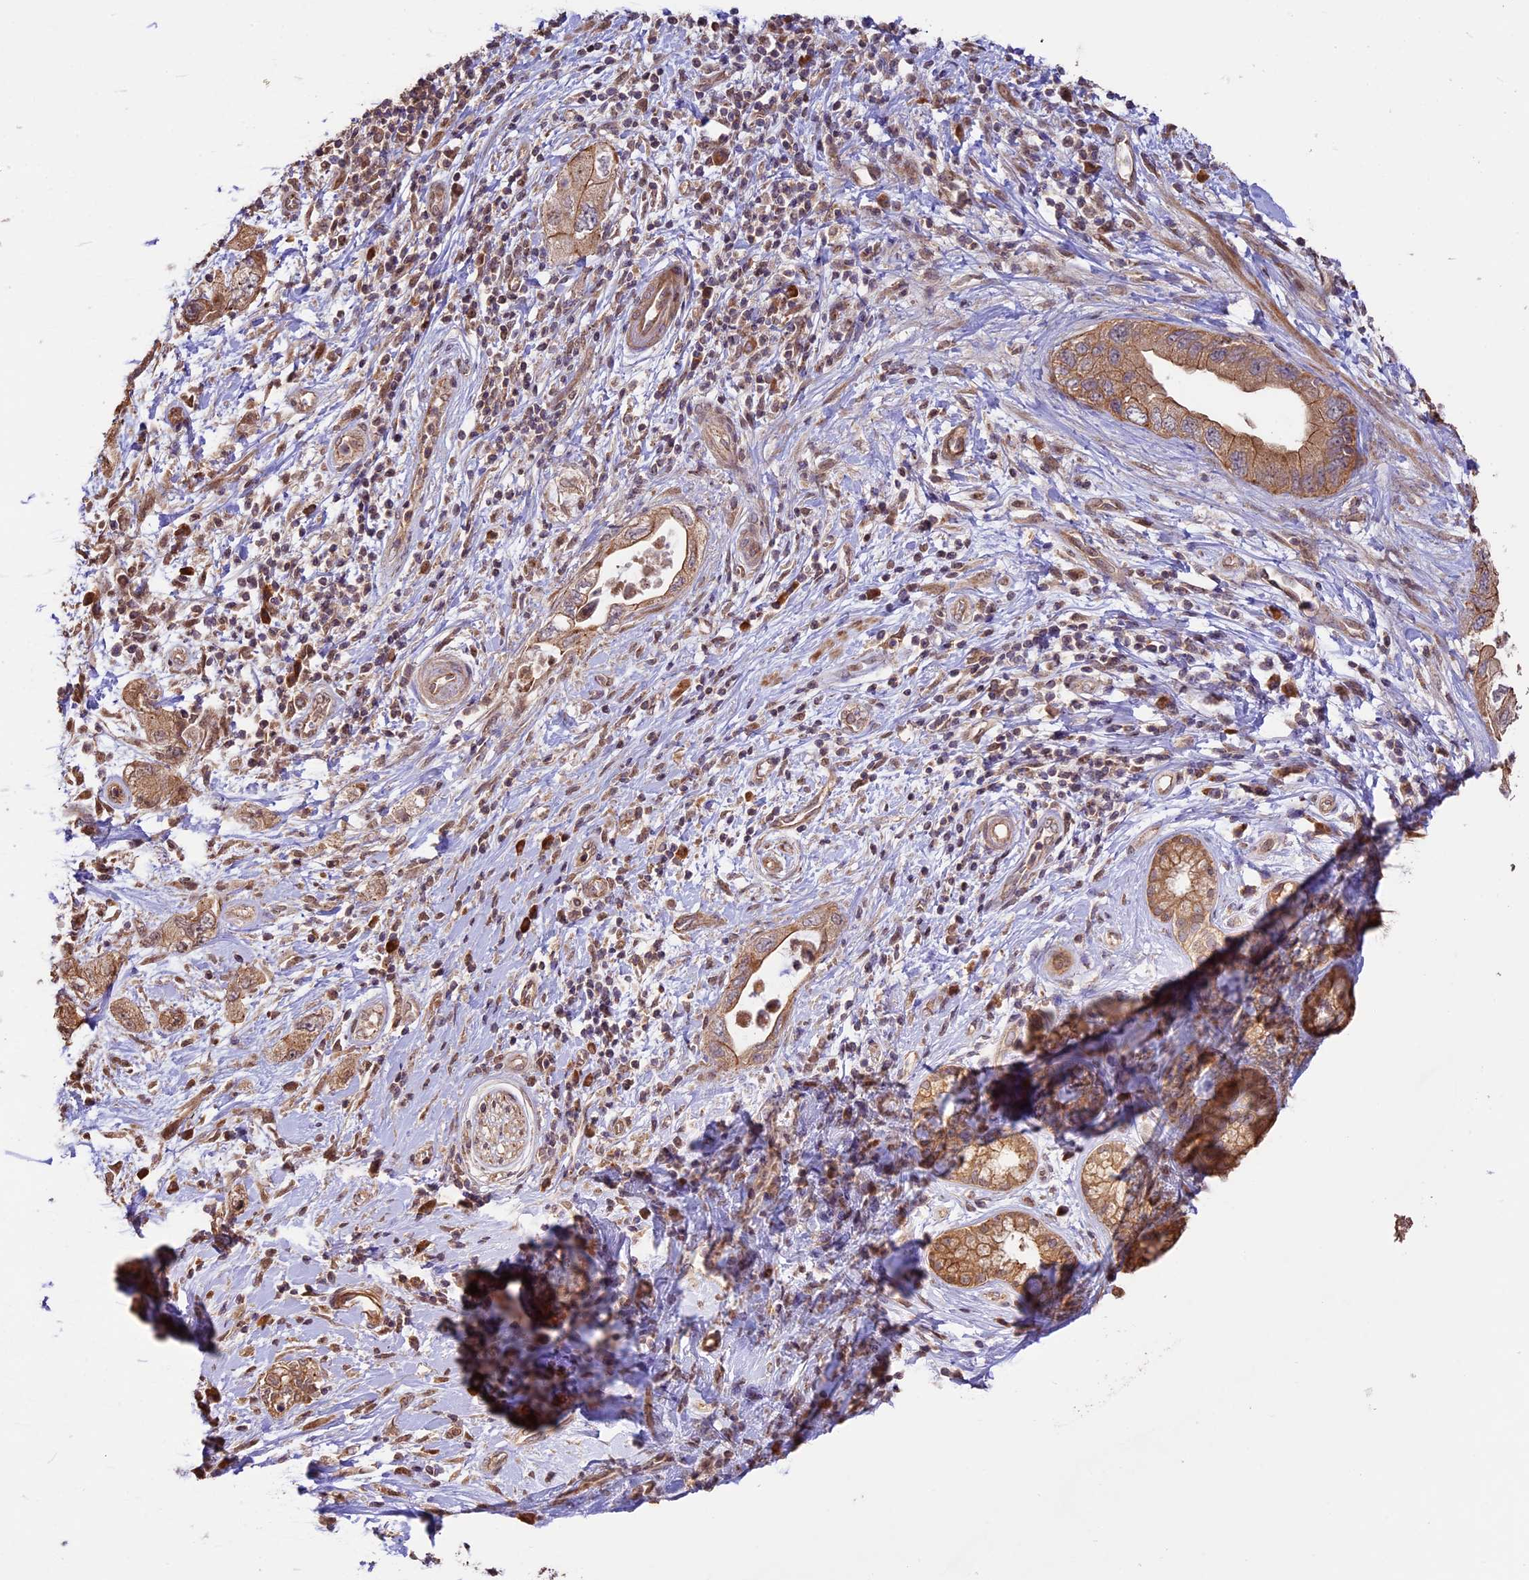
{"staining": {"intensity": "moderate", "quantity": ">75%", "location": "cytoplasmic/membranous"}, "tissue": "pancreatic cancer", "cell_type": "Tumor cells", "image_type": "cancer", "snomed": [{"axis": "morphology", "description": "Adenocarcinoma, NOS"}, {"axis": "topography", "description": "Pancreas"}], "caption": "Protein expression analysis of pancreatic cancer (adenocarcinoma) reveals moderate cytoplasmic/membranous positivity in approximately >75% of tumor cells.", "gene": "BCAS4", "patient": {"sex": "female", "age": 73}}